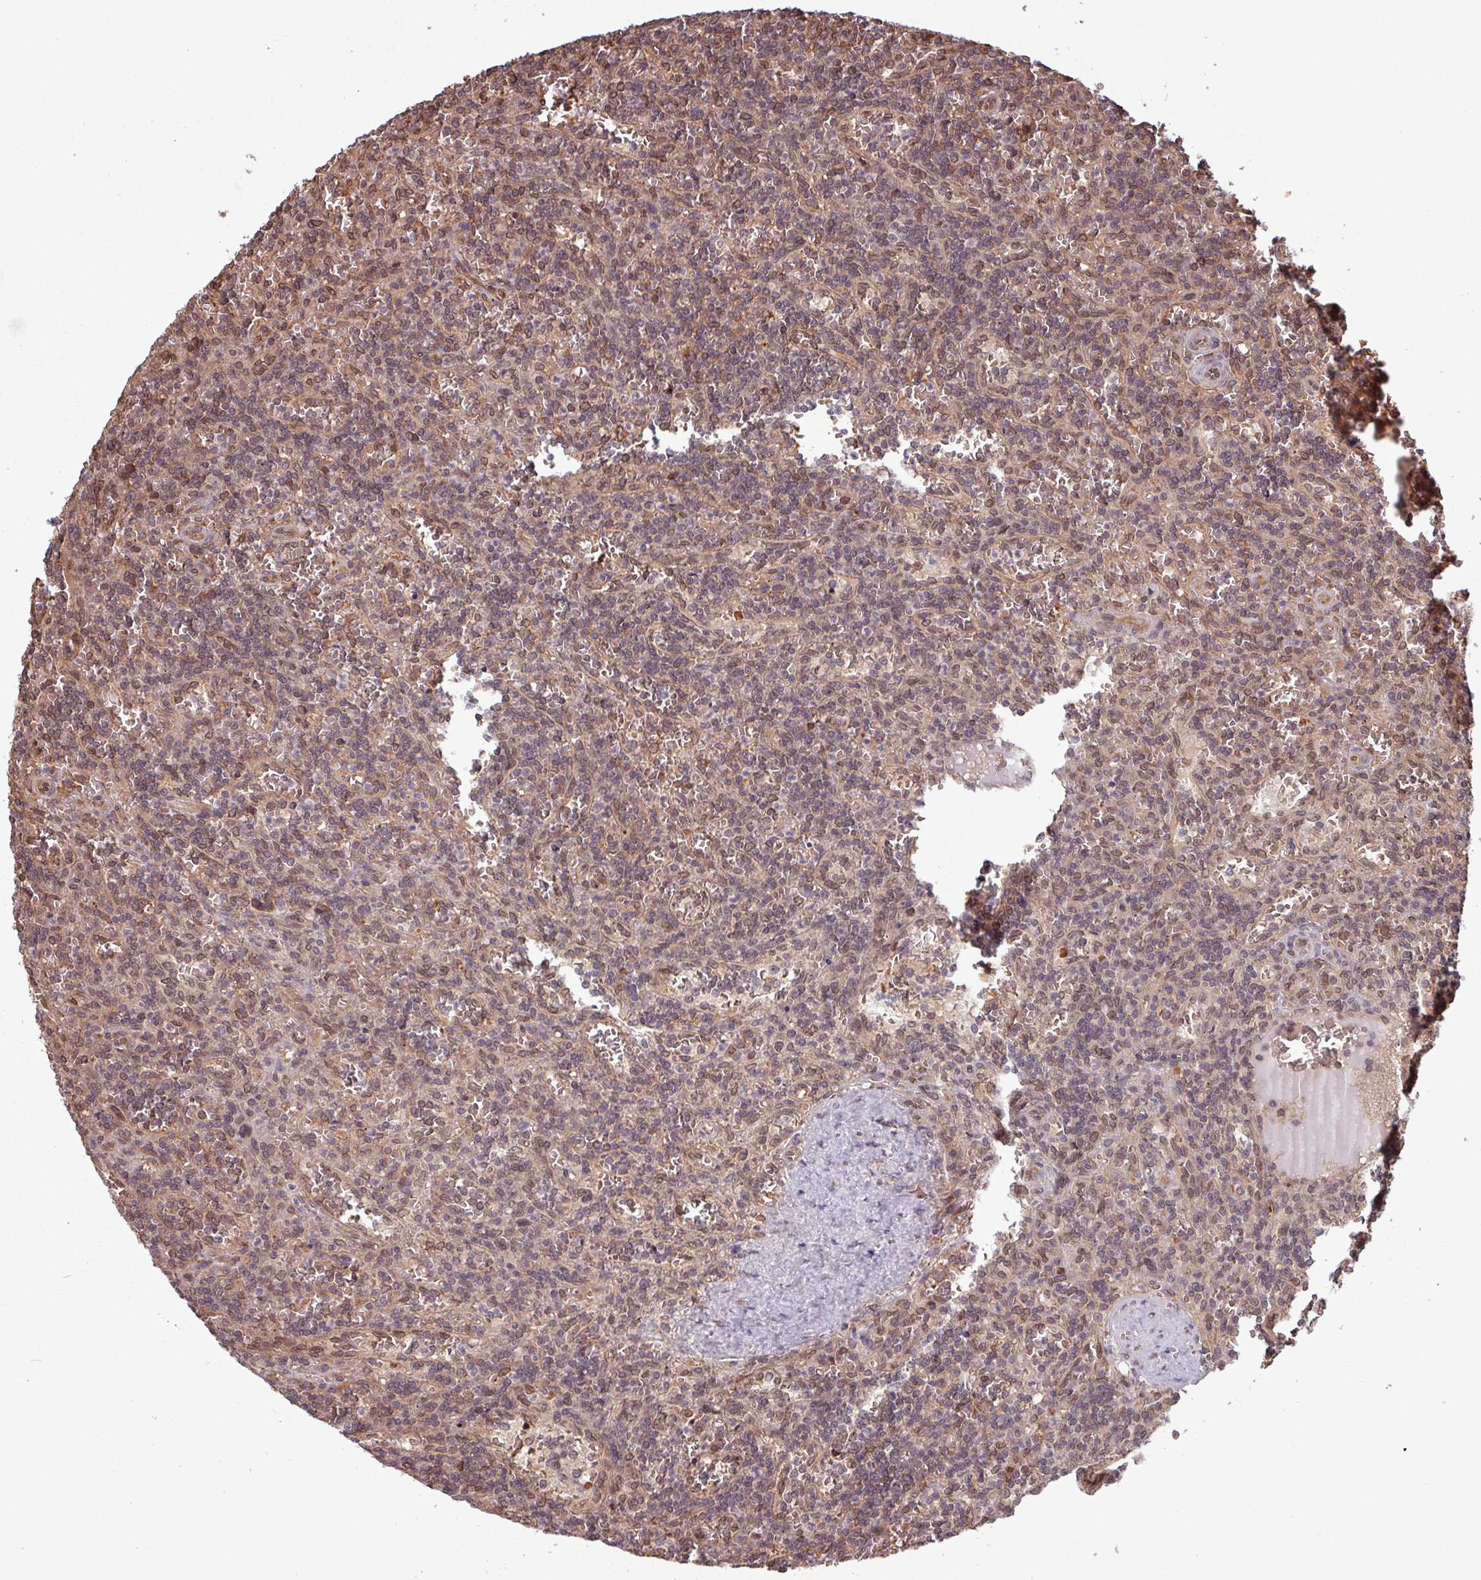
{"staining": {"intensity": "weak", "quantity": "25%-75%", "location": "nuclear"}, "tissue": "lymphoma", "cell_type": "Tumor cells", "image_type": "cancer", "snomed": [{"axis": "morphology", "description": "Malignant lymphoma, non-Hodgkin's type, Low grade"}, {"axis": "topography", "description": "Spleen"}], "caption": "Tumor cells display low levels of weak nuclear expression in about 25%-75% of cells in human lymphoma. (Brightfield microscopy of DAB IHC at high magnification).", "gene": "RBM4B", "patient": {"sex": "male", "age": 73}}